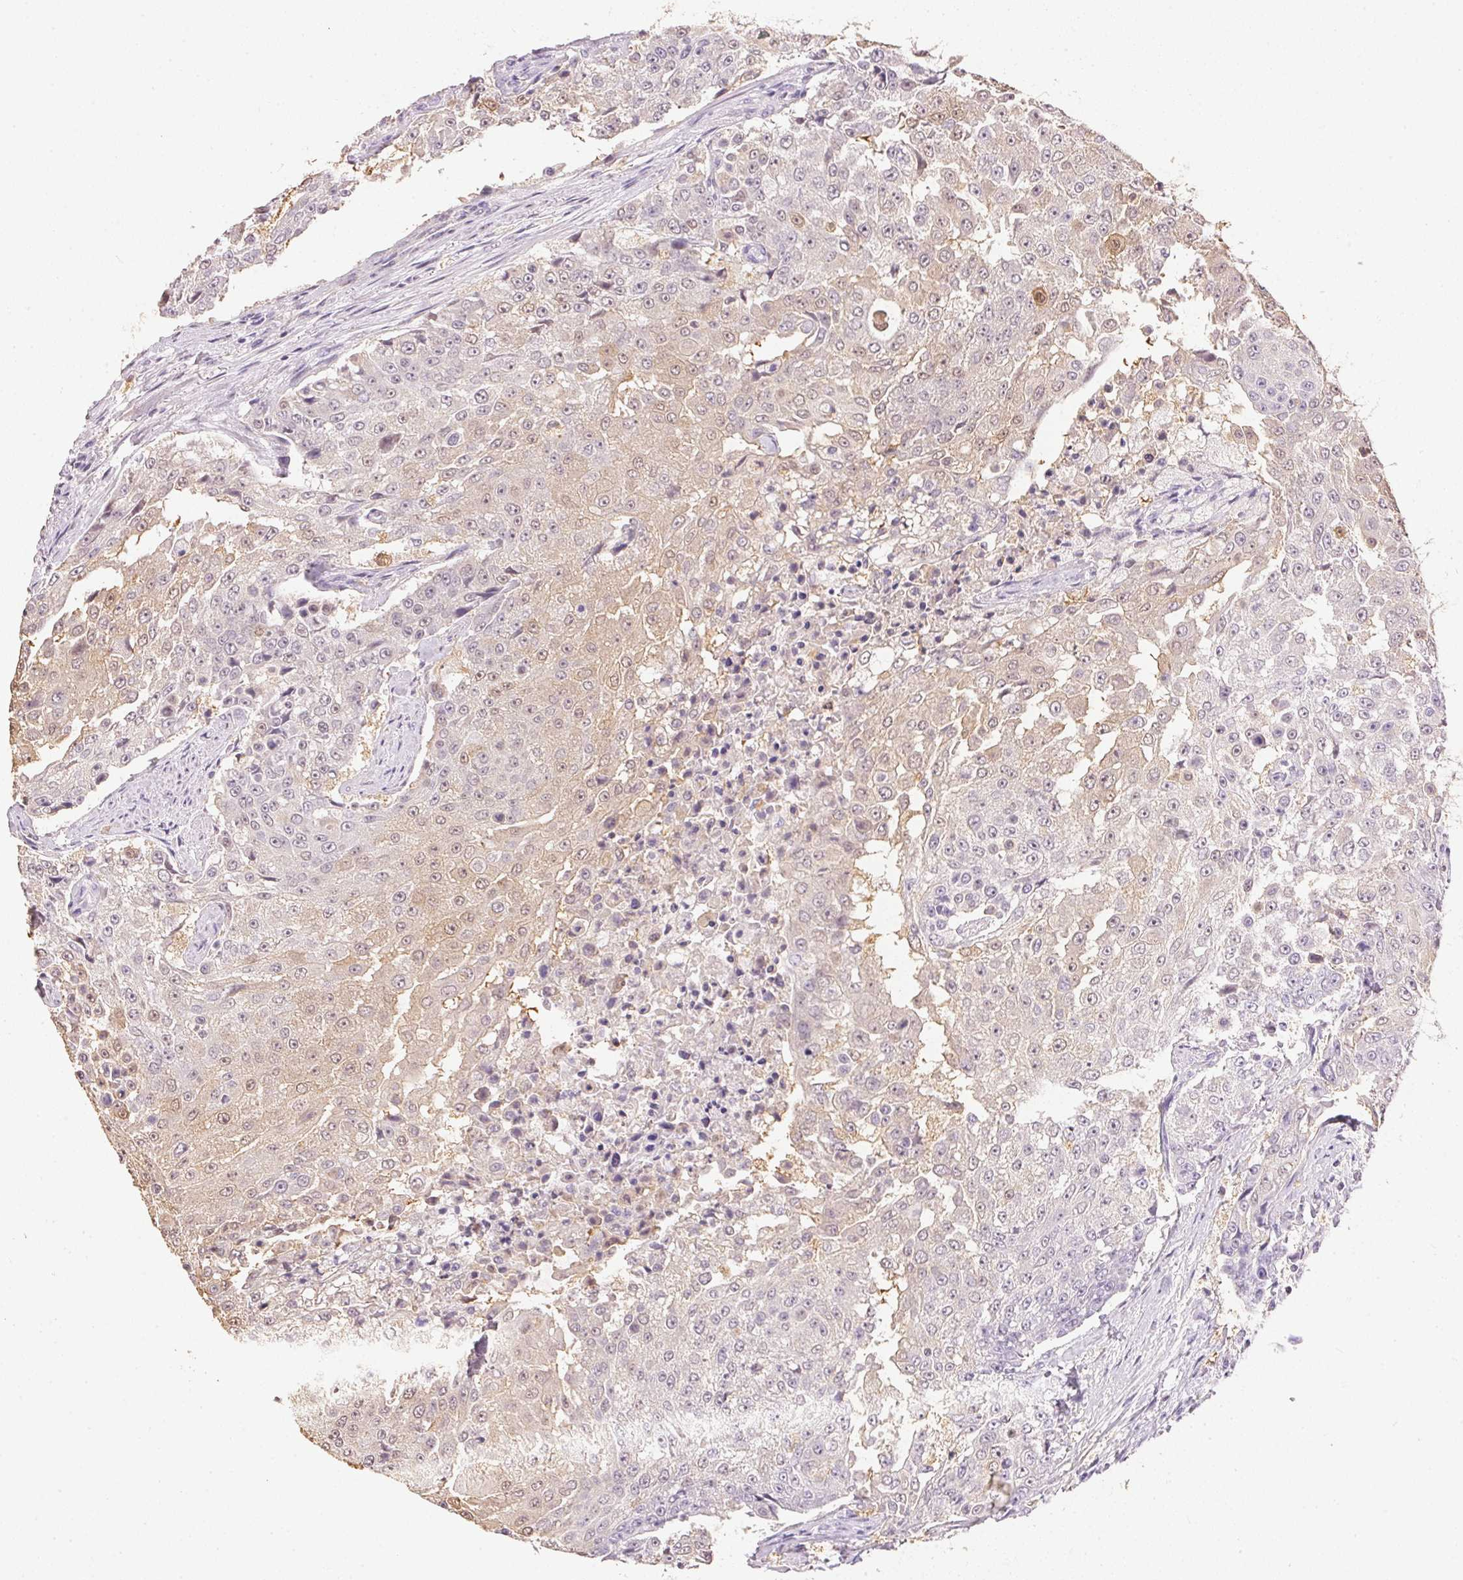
{"staining": {"intensity": "weak", "quantity": "<25%", "location": "cytoplasmic/membranous,nuclear"}, "tissue": "urothelial cancer", "cell_type": "Tumor cells", "image_type": "cancer", "snomed": [{"axis": "morphology", "description": "Urothelial carcinoma, High grade"}, {"axis": "topography", "description": "Urinary bladder"}], "caption": "DAB immunohistochemical staining of human urothelial cancer shows no significant staining in tumor cells. (Brightfield microscopy of DAB (3,3'-diaminobenzidine) IHC at high magnification).", "gene": "S100A3", "patient": {"sex": "female", "age": 63}}